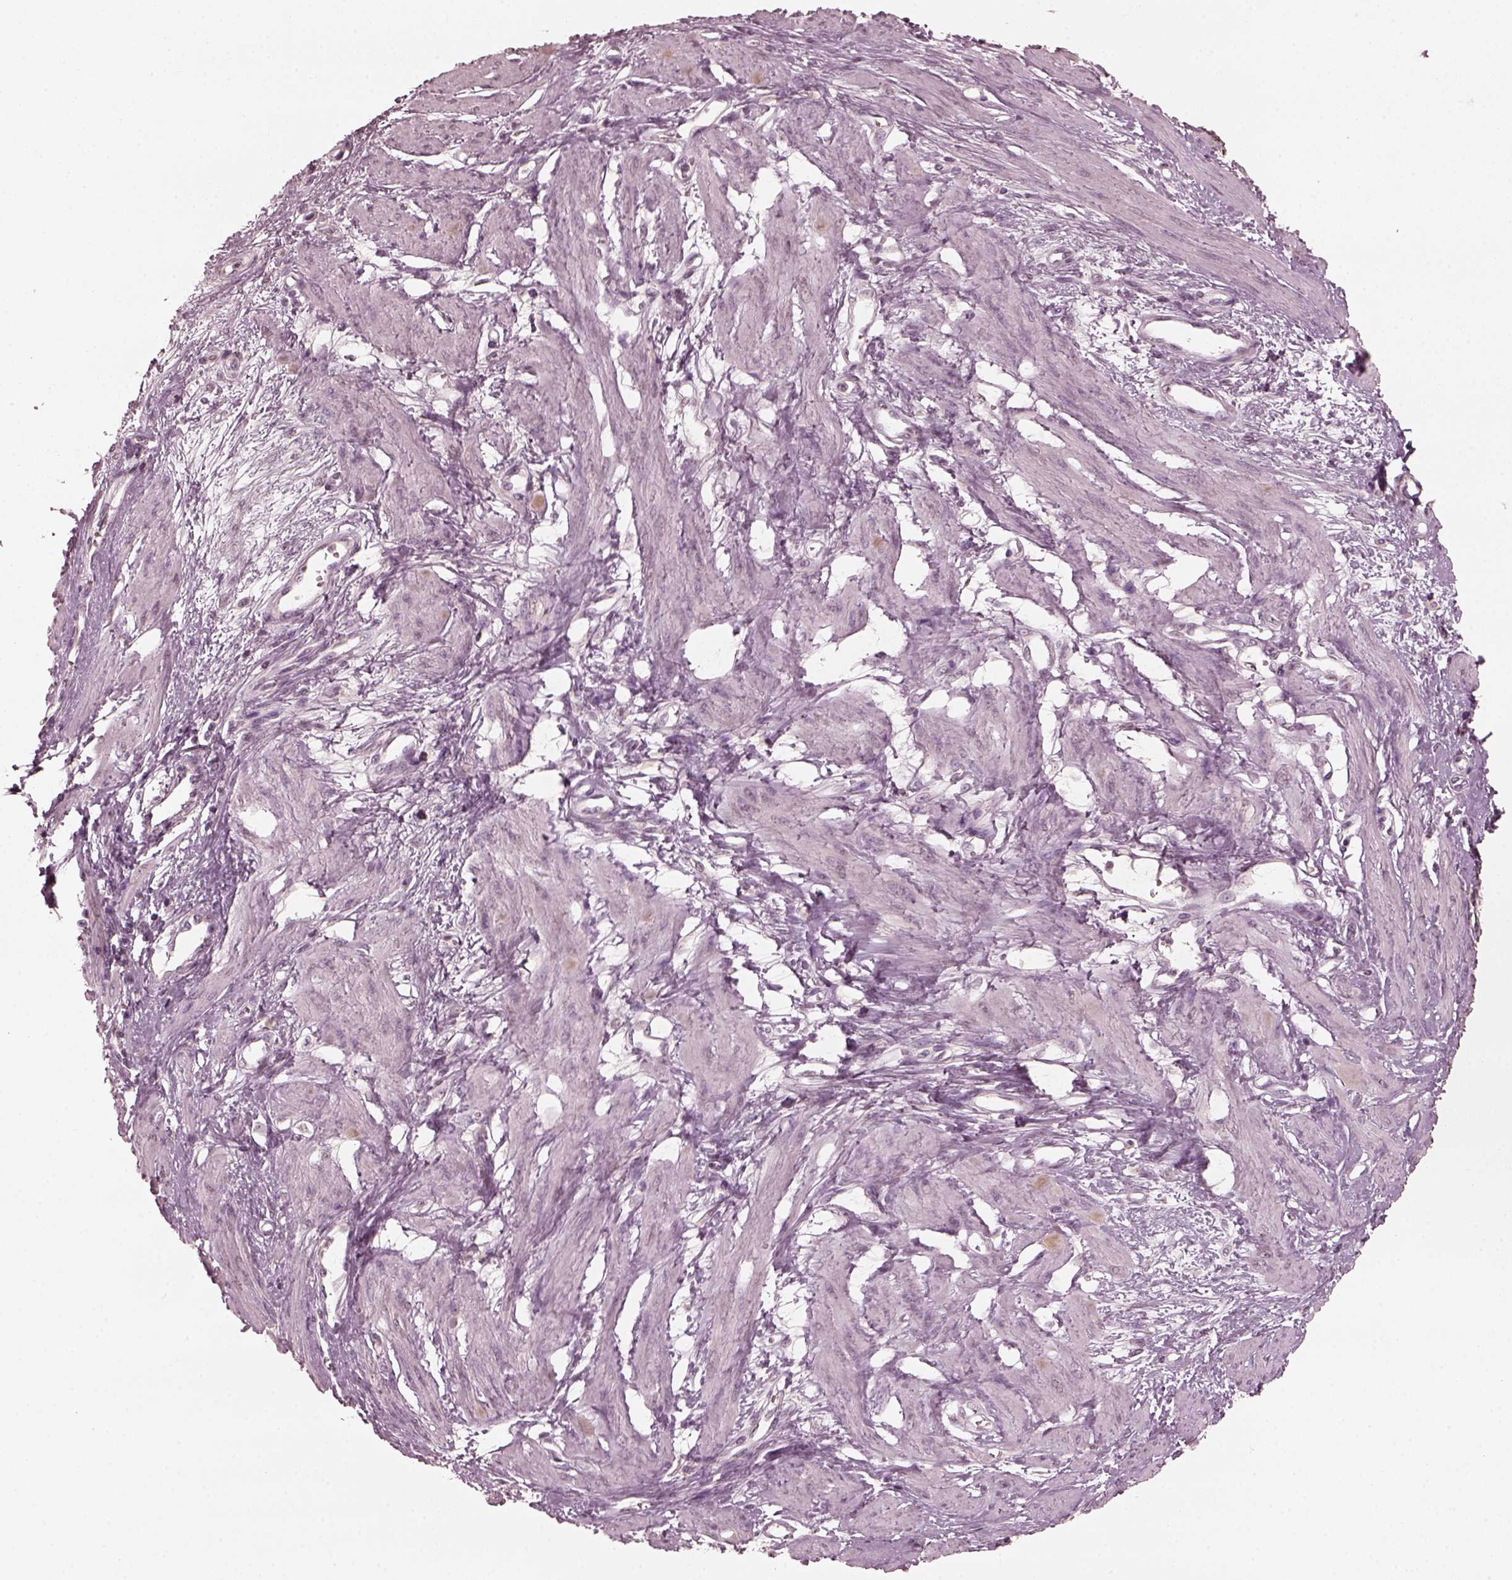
{"staining": {"intensity": "negative", "quantity": "none", "location": "none"}, "tissue": "smooth muscle", "cell_type": "Smooth muscle cells", "image_type": "normal", "snomed": [{"axis": "morphology", "description": "Normal tissue, NOS"}, {"axis": "topography", "description": "Smooth muscle"}, {"axis": "topography", "description": "Uterus"}], "caption": "An immunohistochemistry photomicrograph of unremarkable smooth muscle is shown. There is no staining in smooth muscle cells of smooth muscle.", "gene": "KRT79", "patient": {"sex": "female", "age": 39}}